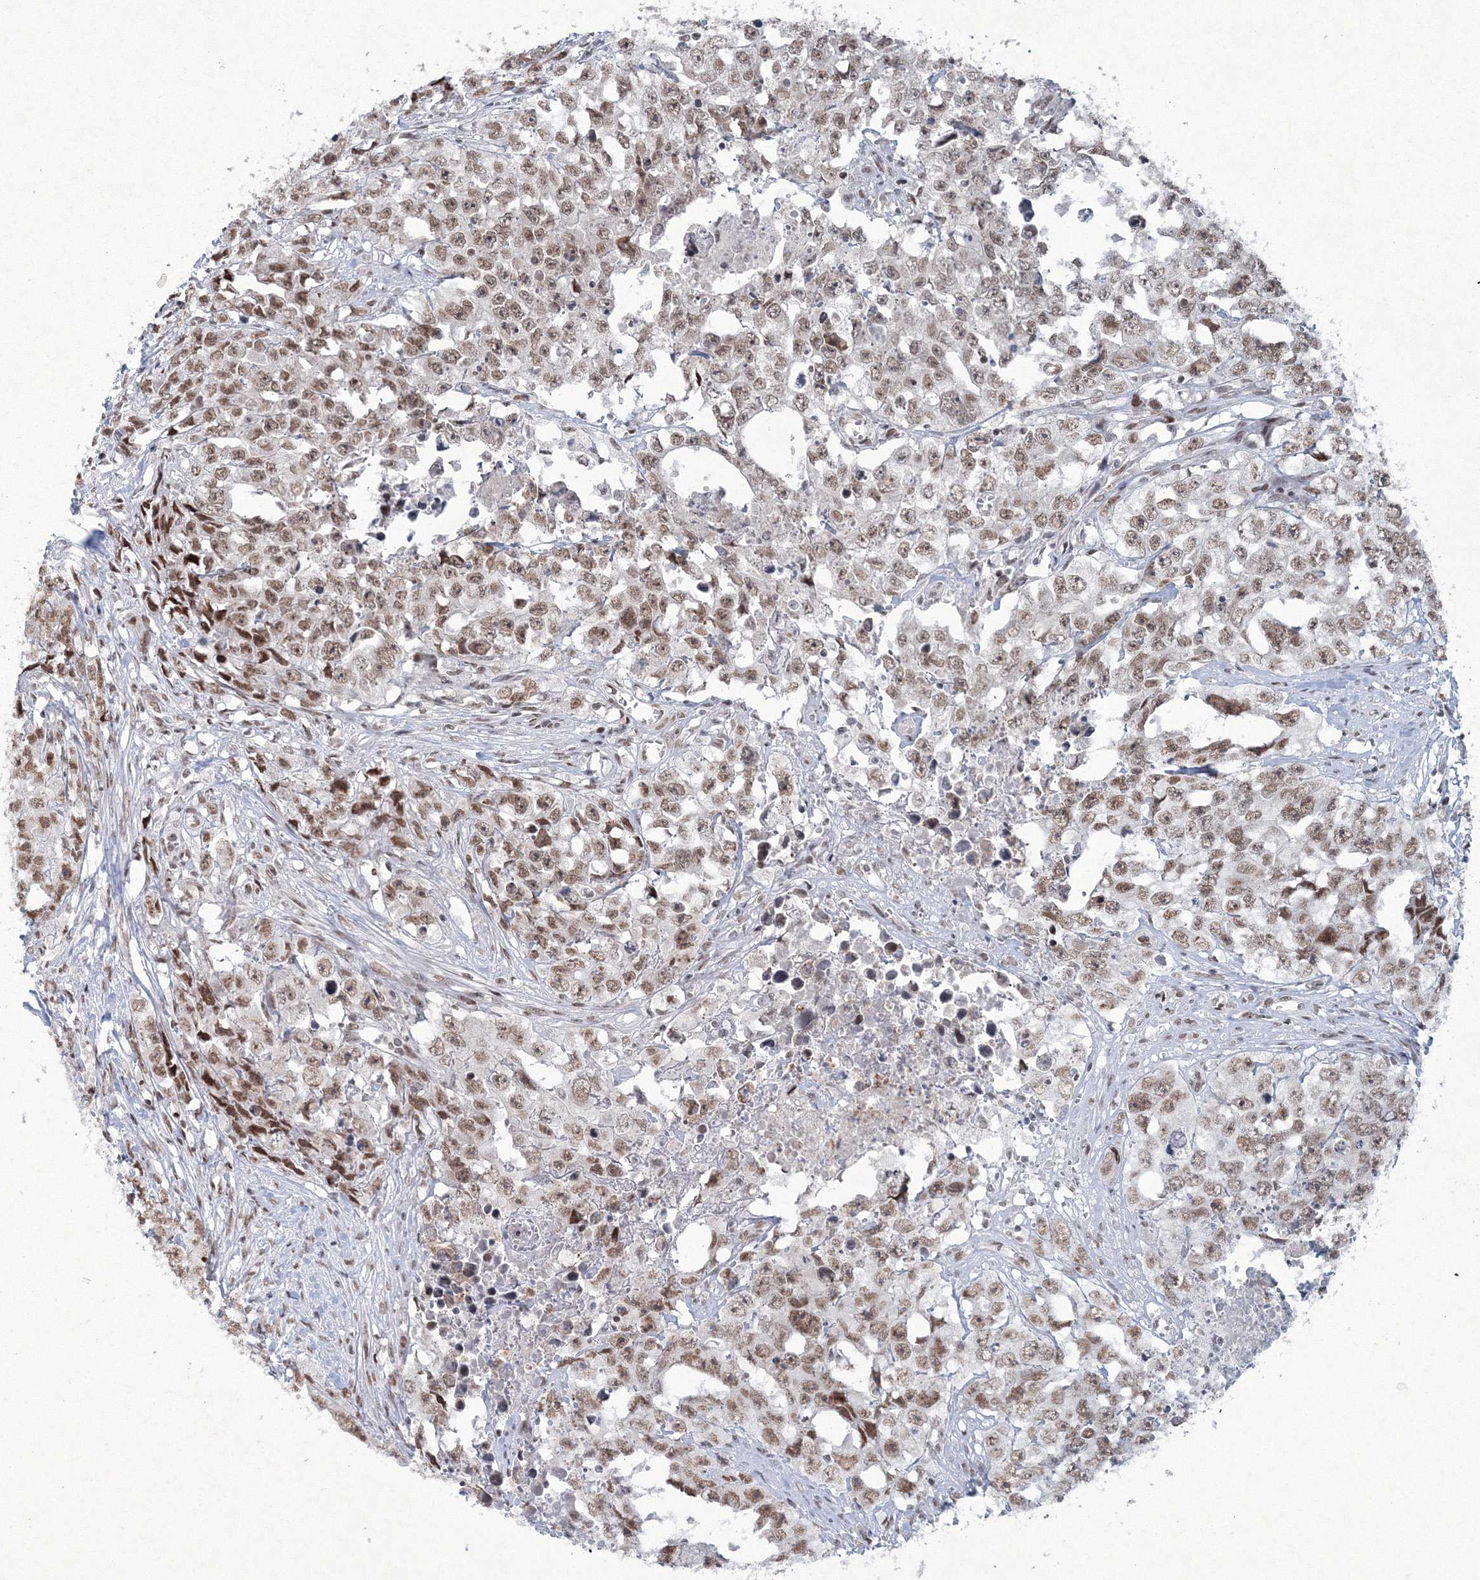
{"staining": {"intensity": "moderate", "quantity": ">75%", "location": "nuclear"}, "tissue": "testis cancer", "cell_type": "Tumor cells", "image_type": "cancer", "snomed": [{"axis": "morphology", "description": "Seminoma, NOS"}, {"axis": "morphology", "description": "Carcinoma, Embryonal, NOS"}, {"axis": "topography", "description": "Testis"}], "caption": "Protein expression analysis of human testis cancer (seminoma) reveals moderate nuclear positivity in approximately >75% of tumor cells.", "gene": "C3orf33", "patient": {"sex": "male", "age": 43}}